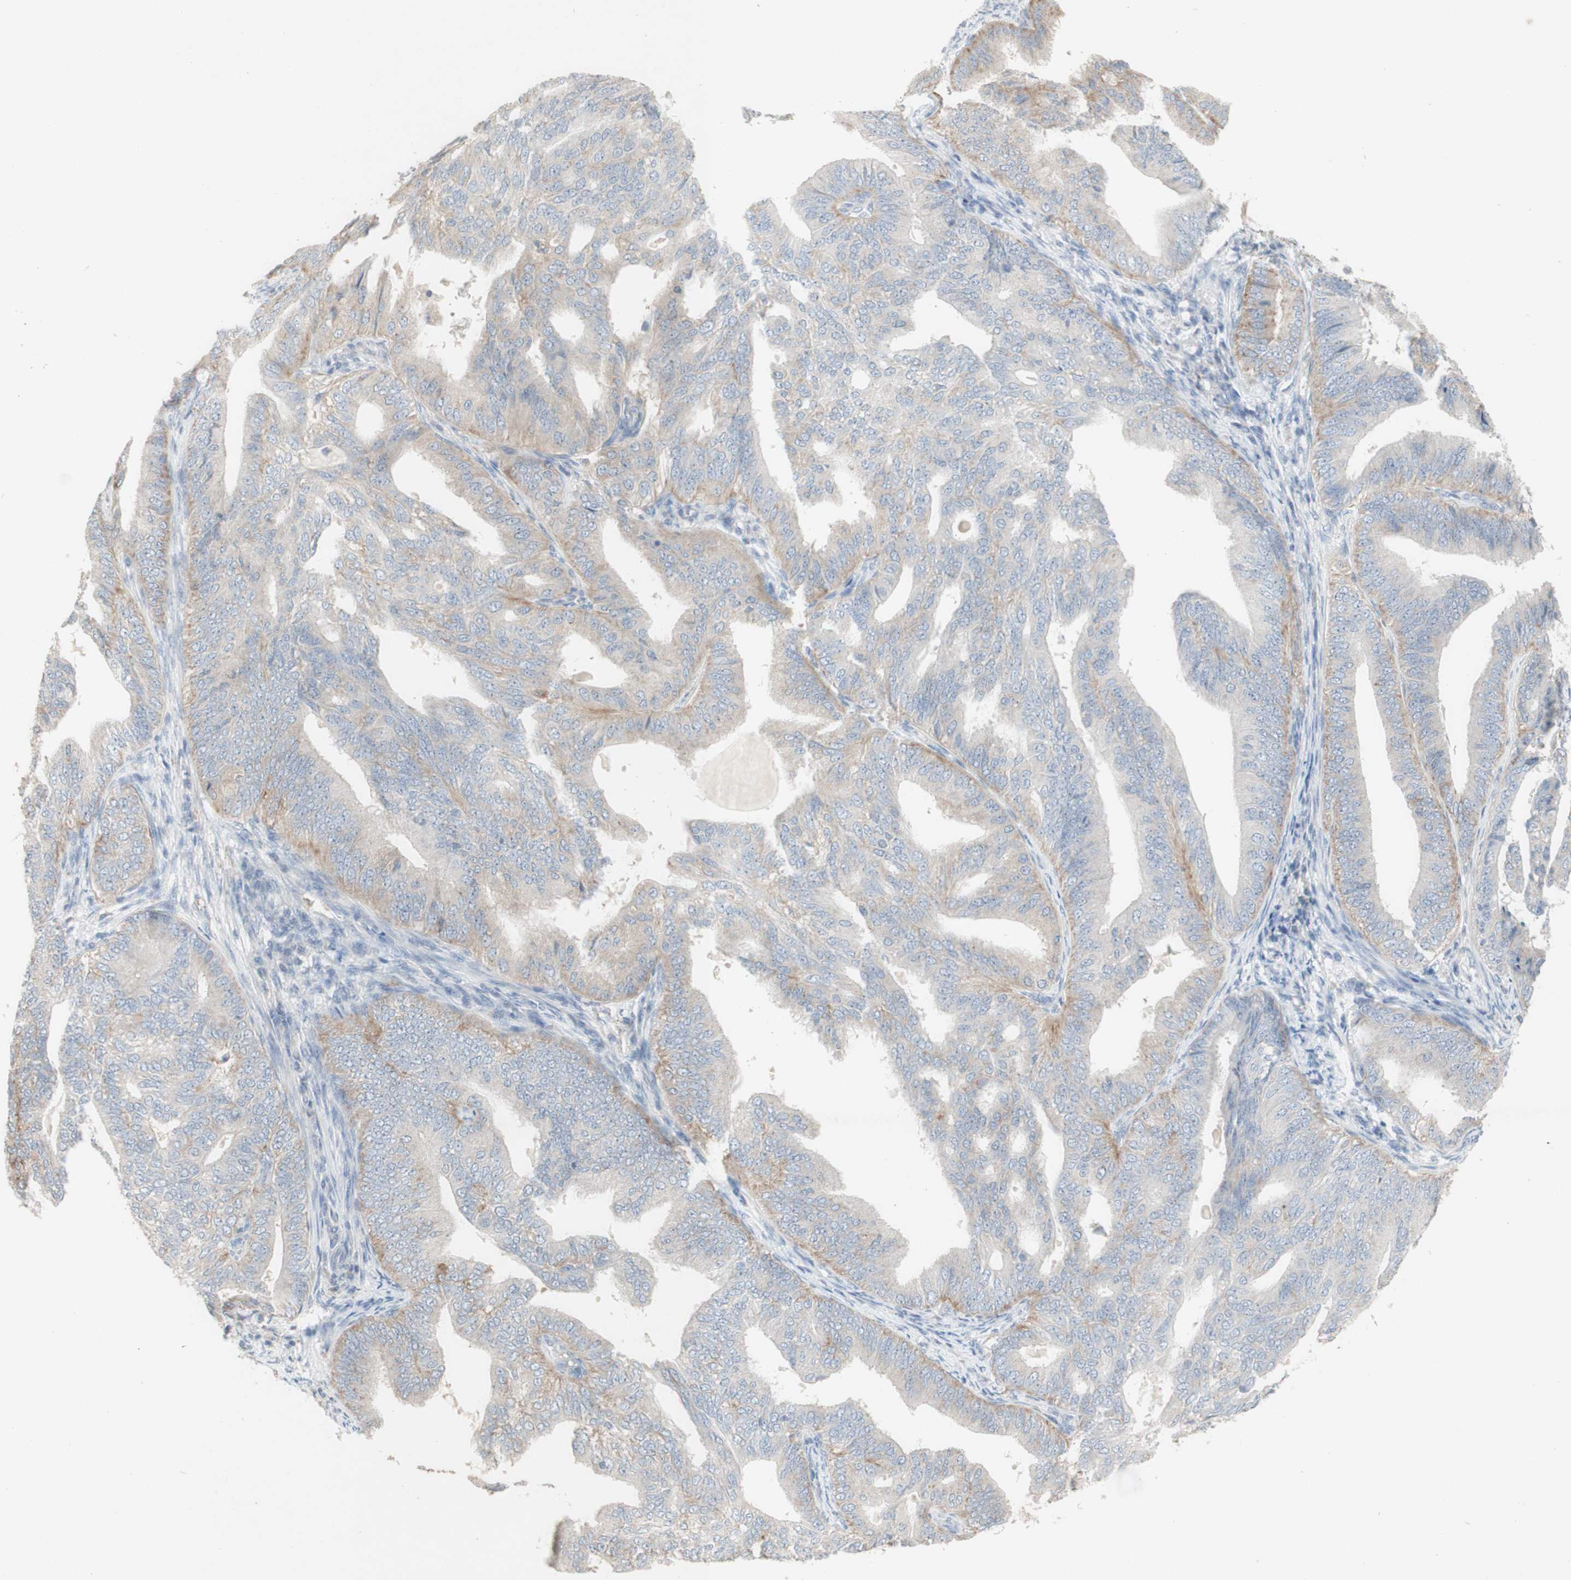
{"staining": {"intensity": "weak", "quantity": "<25%", "location": "cytoplasmic/membranous"}, "tissue": "endometrial cancer", "cell_type": "Tumor cells", "image_type": "cancer", "snomed": [{"axis": "morphology", "description": "Adenocarcinoma, NOS"}, {"axis": "topography", "description": "Endometrium"}], "caption": "Immunohistochemistry of endometrial adenocarcinoma shows no expression in tumor cells.", "gene": "ATP6V1B1", "patient": {"sex": "female", "age": 58}}